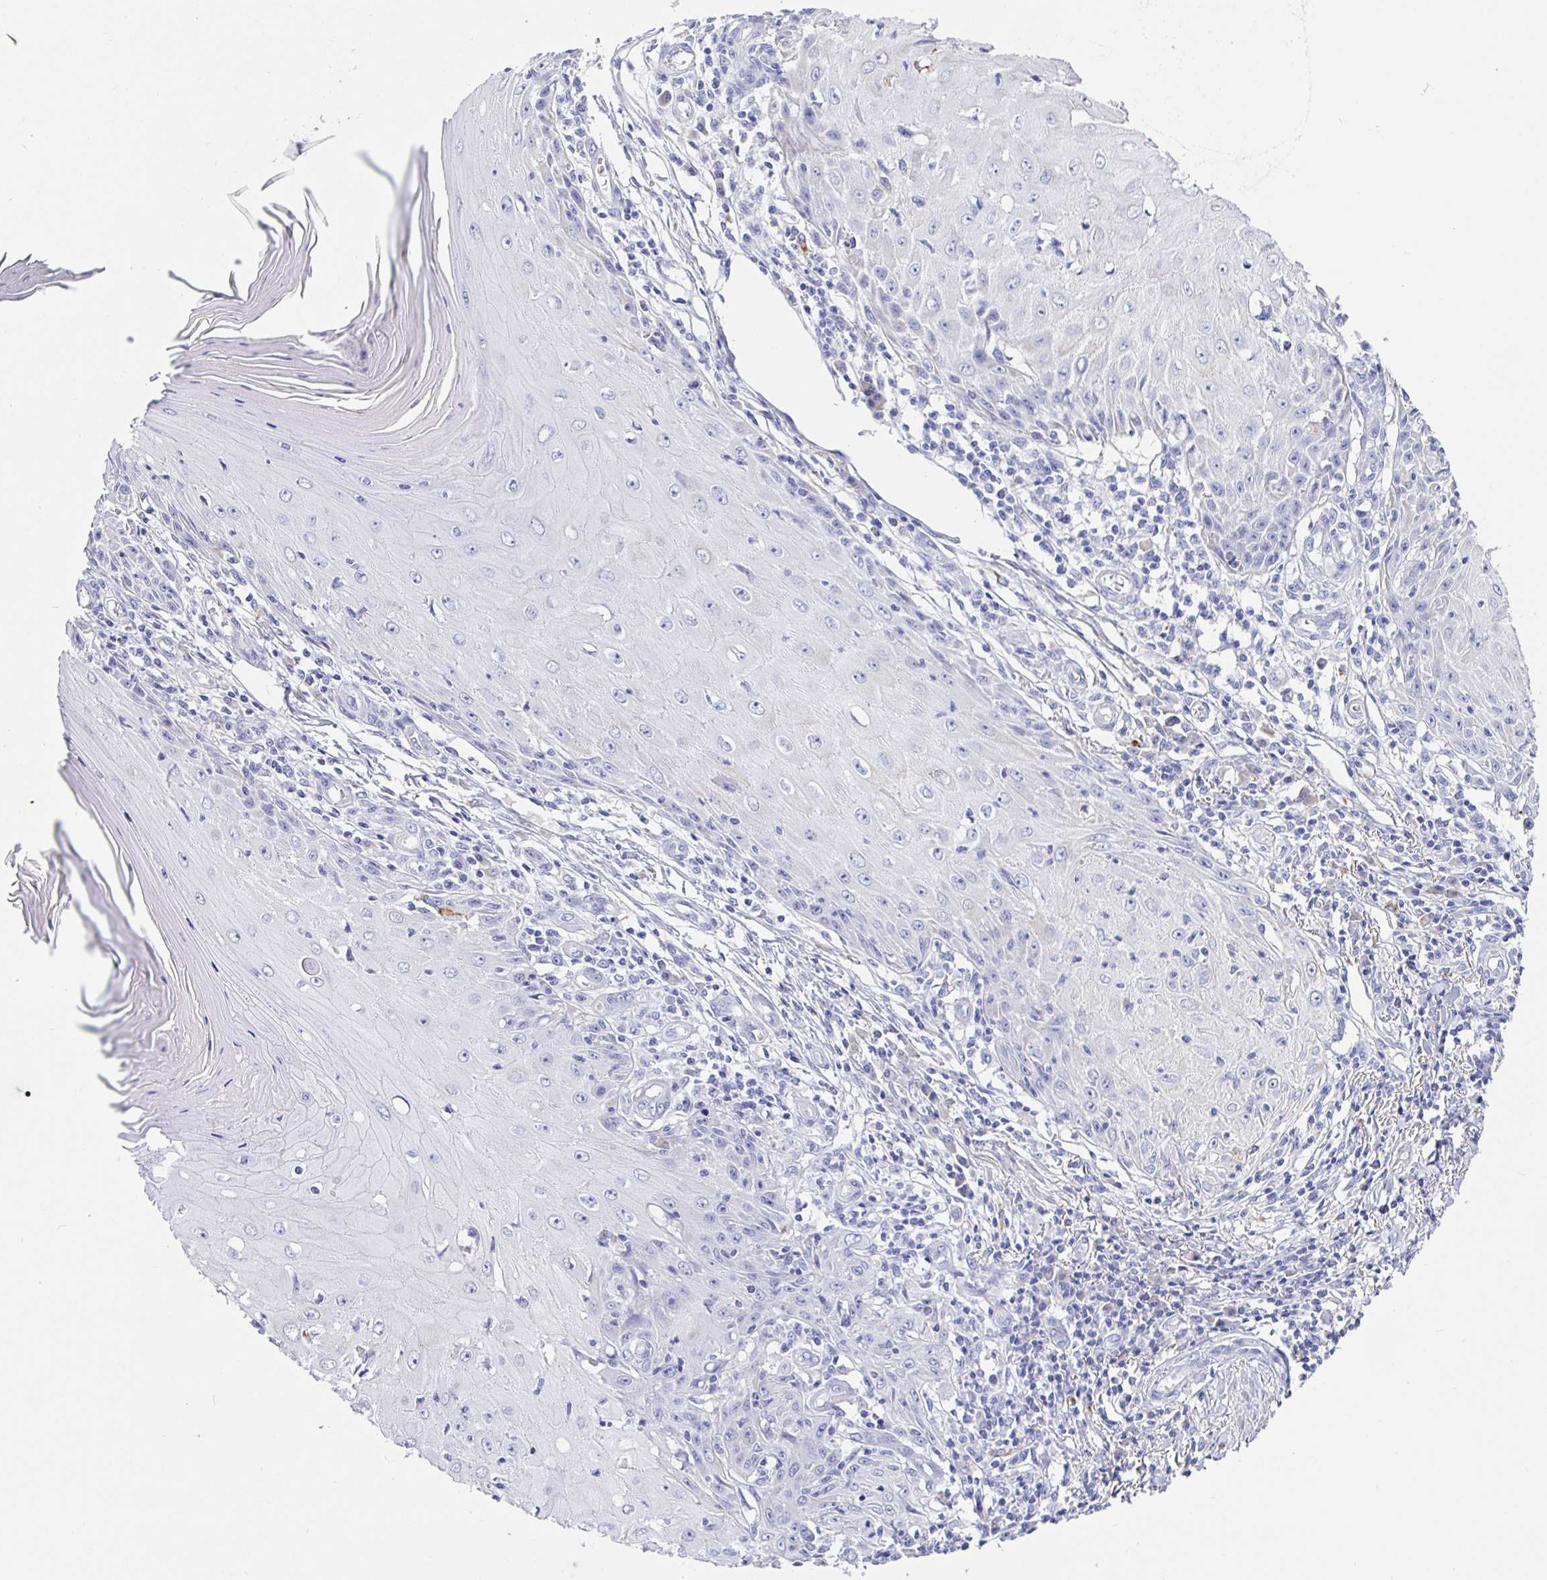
{"staining": {"intensity": "negative", "quantity": "none", "location": "none"}, "tissue": "skin cancer", "cell_type": "Tumor cells", "image_type": "cancer", "snomed": [{"axis": "morphology", "description": "Squamous cell carcinoma, NOS"}, {"axis": "topography", "description": "Skin"}], "caption": "High power microscopy image of an immunohistochemistry (IHC) micrograph of skin squamous cell carcinoma, revealing no significant positivity in tumor cells. (Brightfield microscopy of DAB (3,3'-diaminobenzidine) immunohistochemistry (IHC) at high magnification).", "gene": "MAOA", "patient": {"sex": "female", "age": 73}}